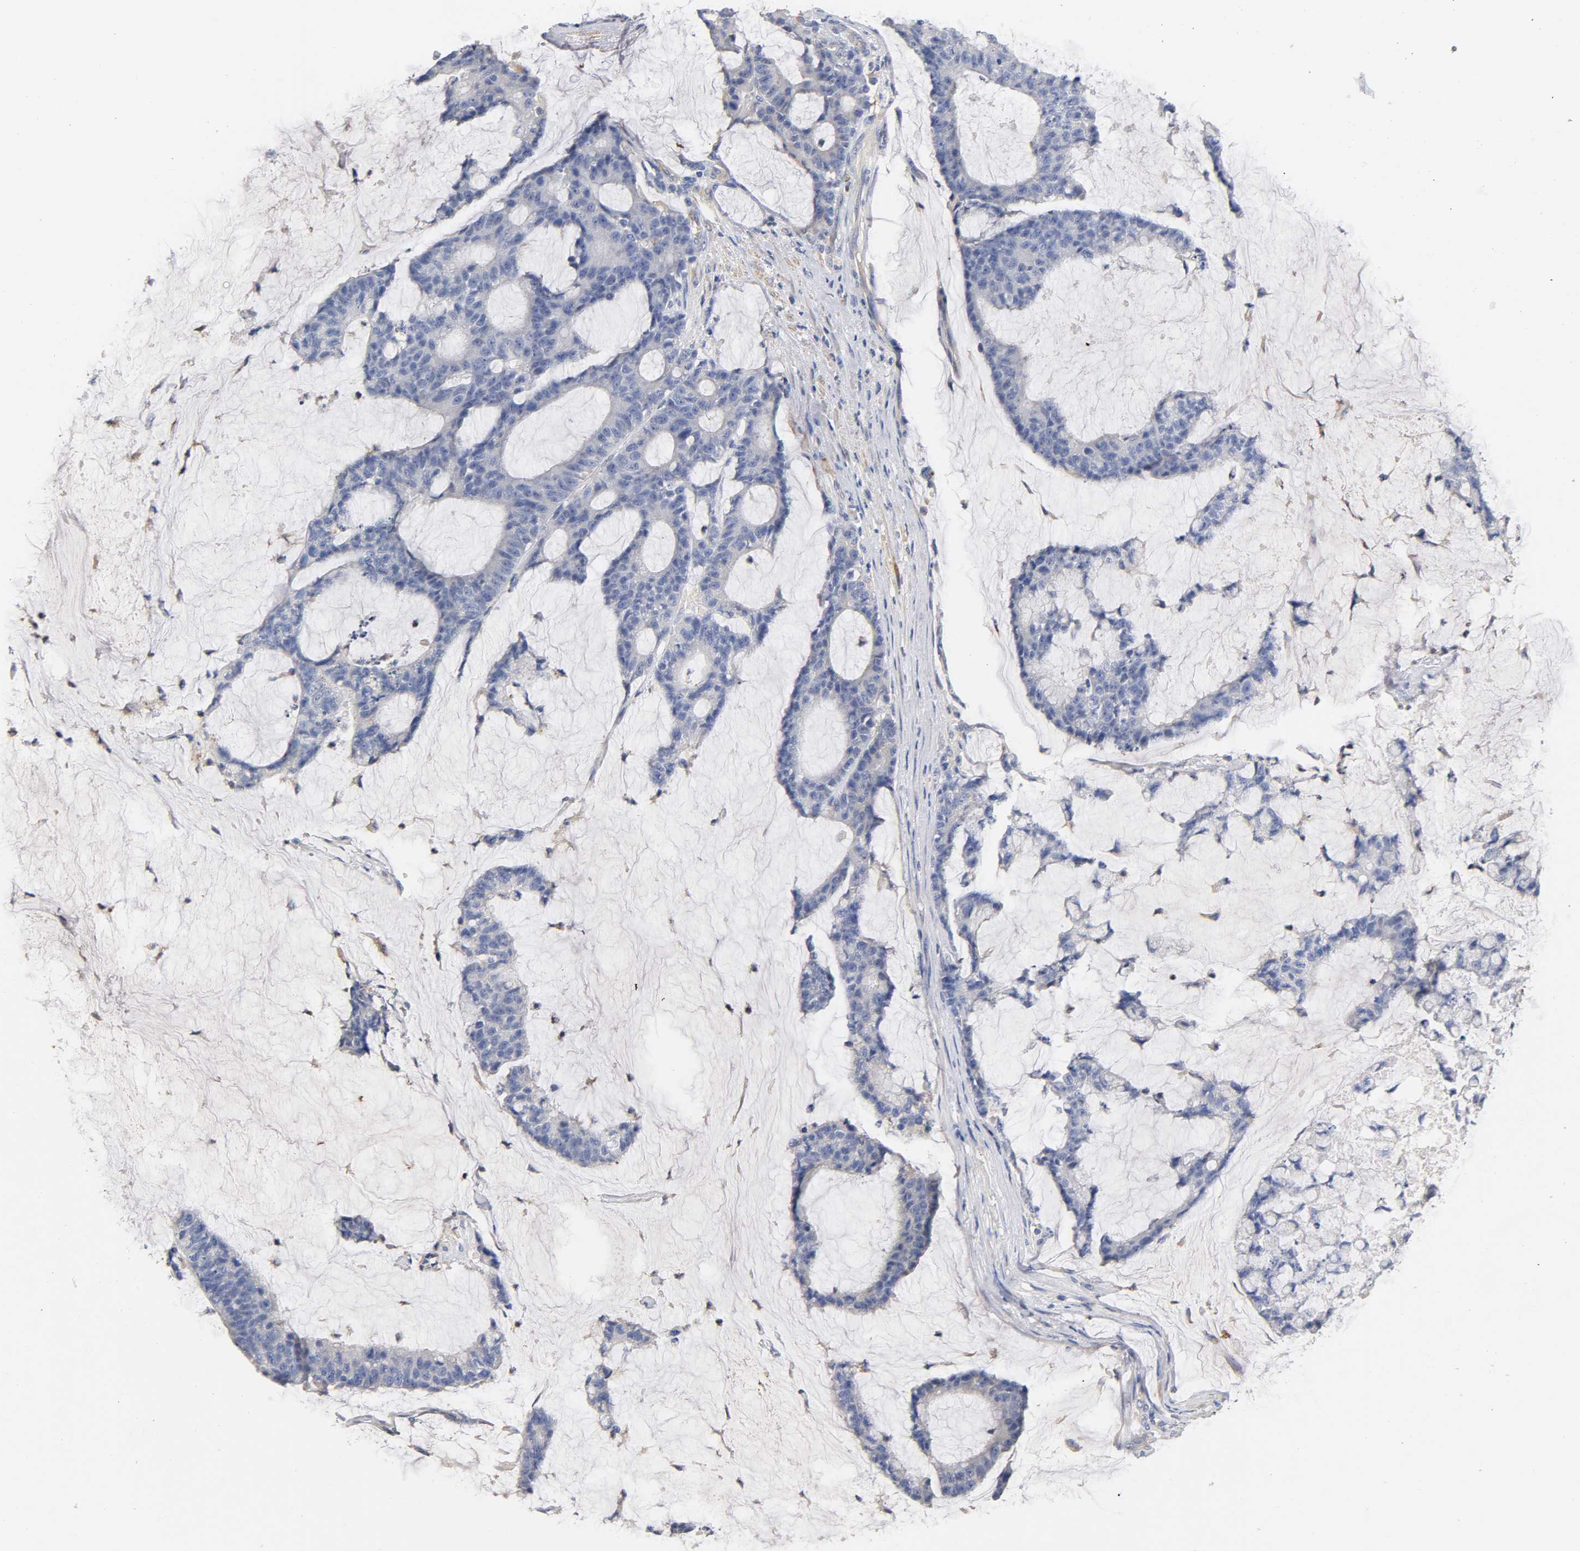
{"staining": {"intensity": "negative", "quantity": "none", "location": "none"}, "tissue": "colorectal cancer", "cell_type": "Tumor cells", "image_type": "cancer", "snomed": [{"axis": "morphology", "description": "Adenocarcinoma, NOS"}, {"axis": "topography", "description": "Colon"}], "caption": "The histopathology image shows no significant positivity in tumor cells of colorectal cancer.", "gene": "SEMA5A", "patient": {"sex": "female", "age": 84}}